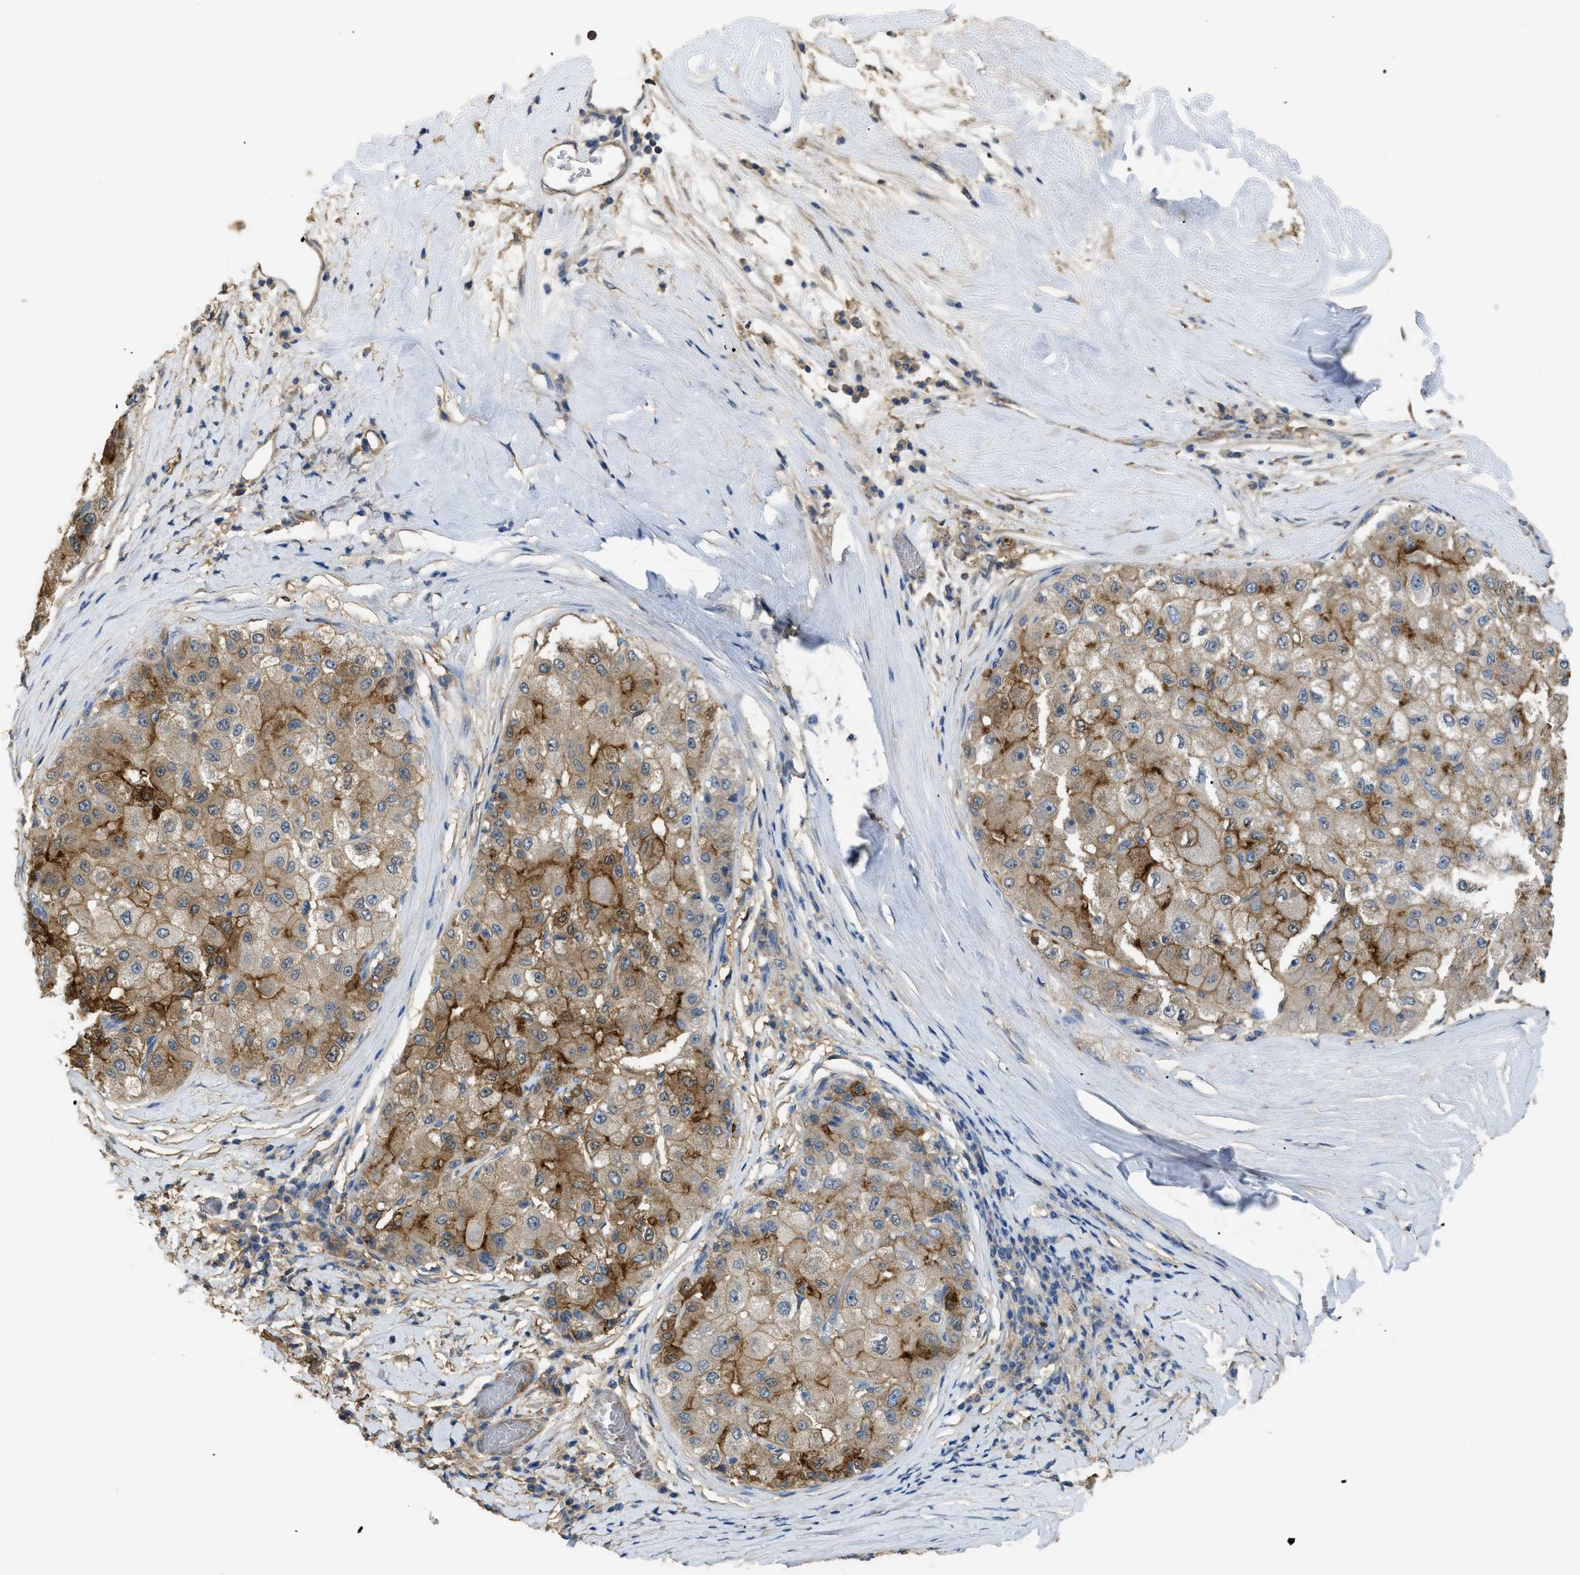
{"staining": {"intensity": "moderate", "quantity": "25%-75%", "location": "cytoplasmic/membranous"}, "tissue": "liver cancer", "cell_type": "Tumor cells", "image_type": "cancer", "snomed": [{"axis": "morphology", "description": "Carcinoma, Hepatocellular, NOS"}, {"axis": "topography", "description": "Liver"}], "caption": "A brown stain labels moderate cytoplasmic/membranous positivity of a protein in human liver hepatocellular carcinoma tumor cells.", "gene": "ANXA4", "patient": {"sex": "male", "age": 80}}